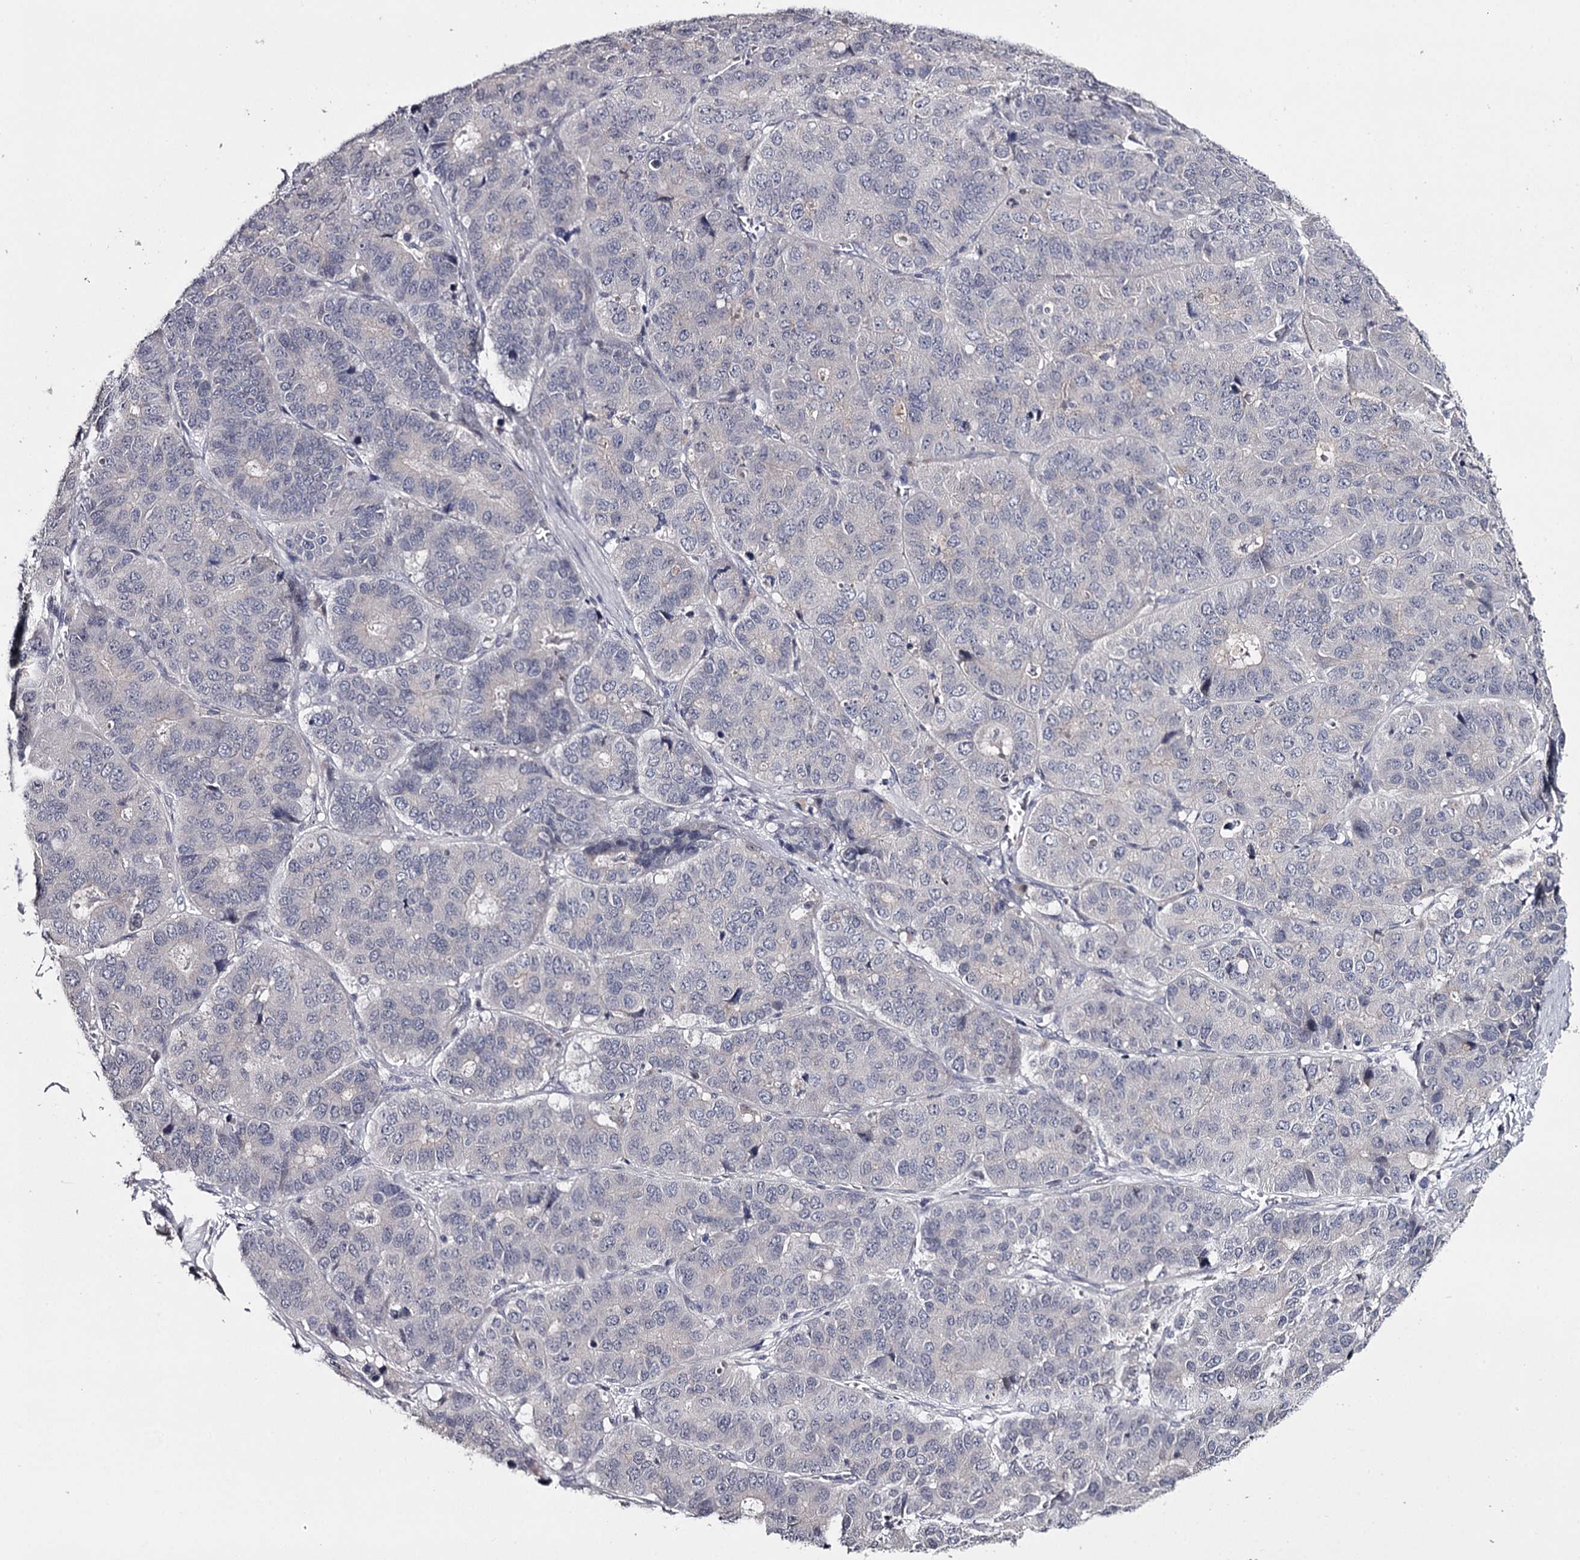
{"staining": {"intensity": "negative", "quantity": "none", "location": "none"}, "tissue": "pancreatic cancer", "cell_type": "Tumor cells", "image_type": "cancer", "snomed": [{"axis": "morphology", "description": "Adenocarcinoma, NOS"}, {"axis": "topography", "description": "Pancreas"}], "caption": "Image shows no significant protein positivity in tumor cells of pancreatic cancer. The staining is performed using DAB brown chromogen with nuclei counter-stained in using hematoxylin.", "gene": "FDXACB1", "patient": {"sex": "male", "age": 50}}